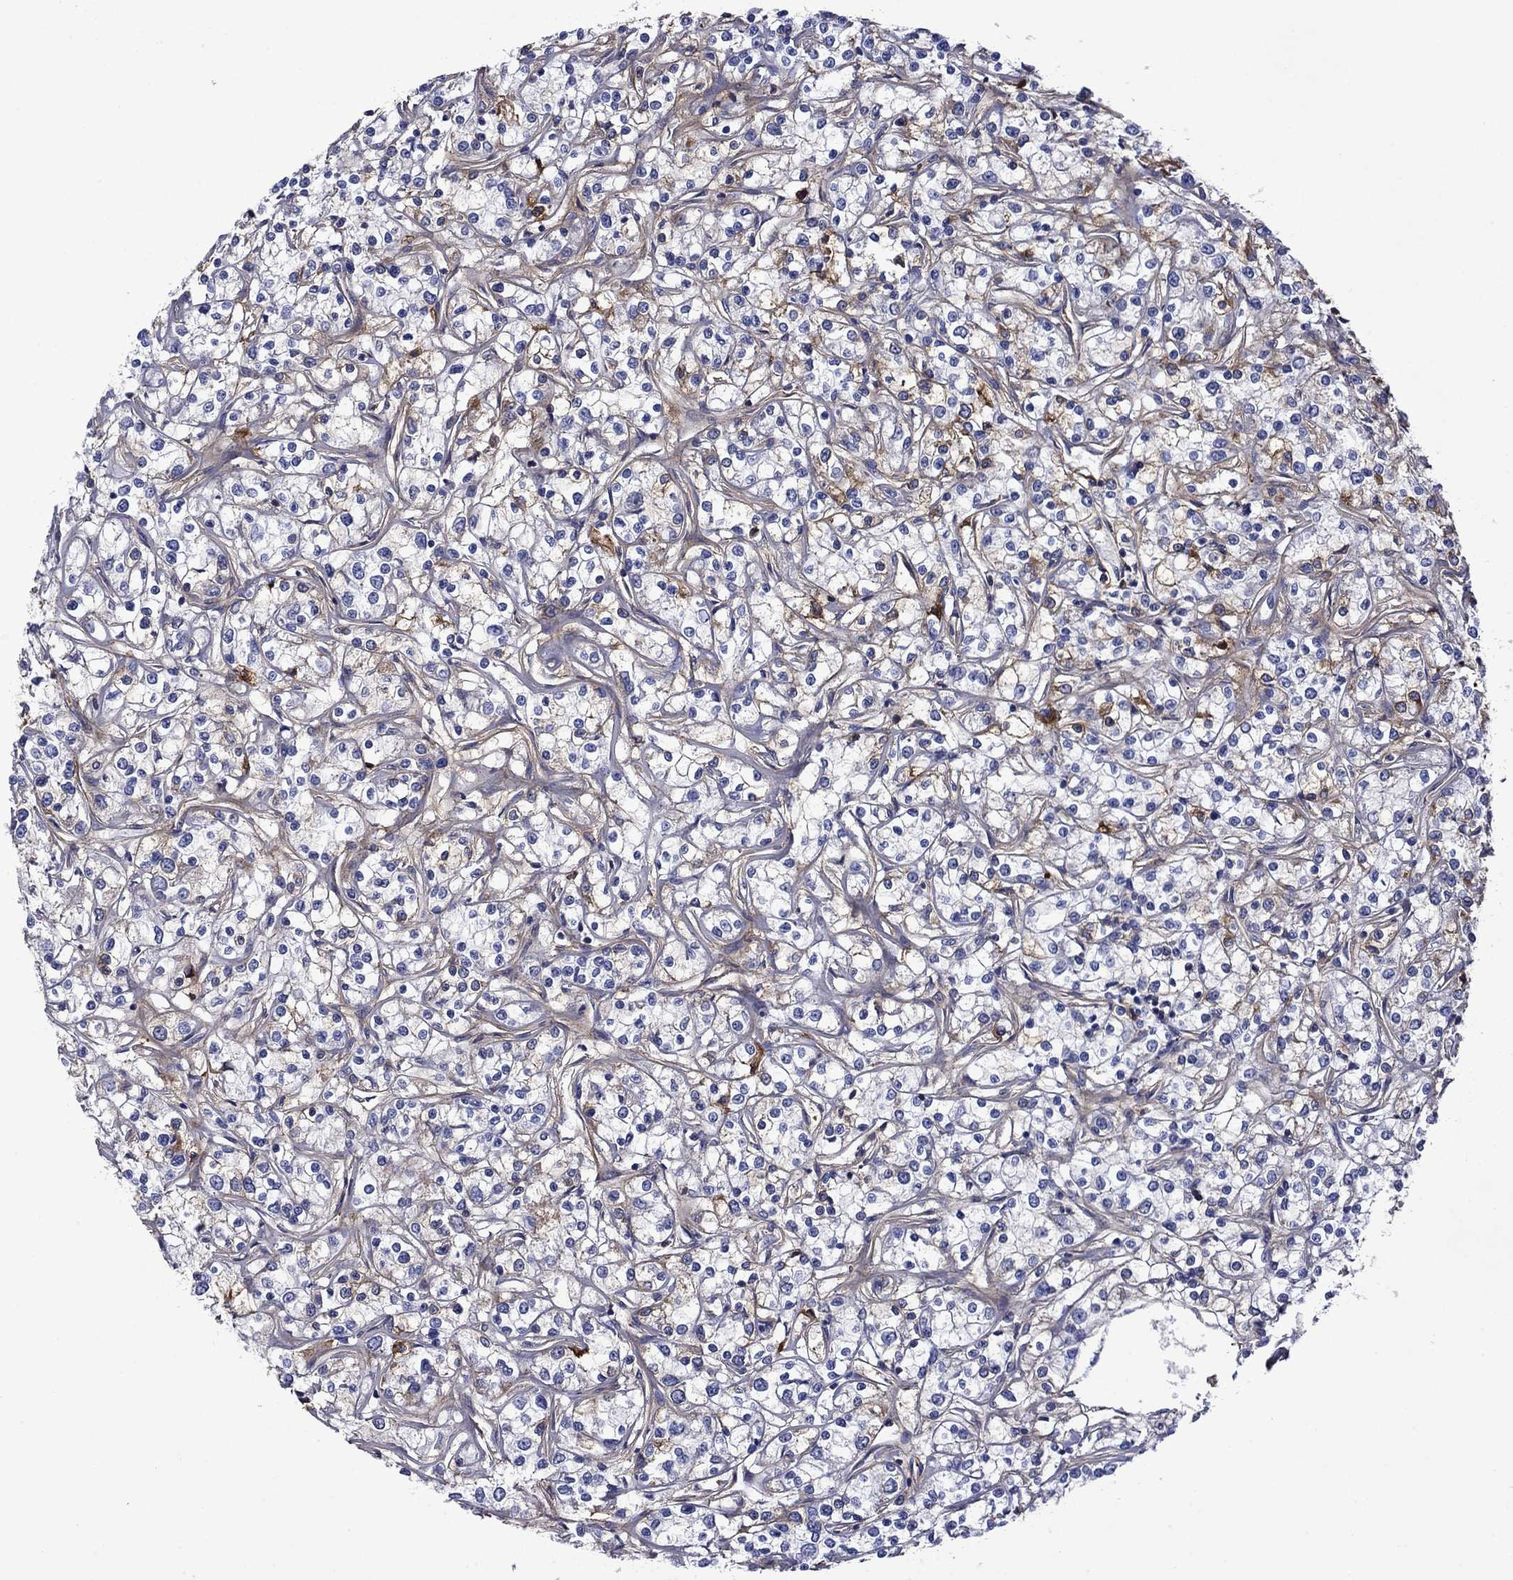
{"staining": {"intensity": "negative", "quantity": "none", "location": "none"}, "tissue": "renal cancer", "cell_type": "Tumor cells", "image_type": "cancer", "snomed": [{"axis": "morphology", "description": "Adenocarcinoma, NOS"}, {"axis": "topography", "description": "Kidney"}], "caption": "A photomicrograph of human renal cancer (adenocarcinoma) is negative for staining in tumor cells.", "gene": "HSPG2", "patient": {"sex": "female", "age": 59}}